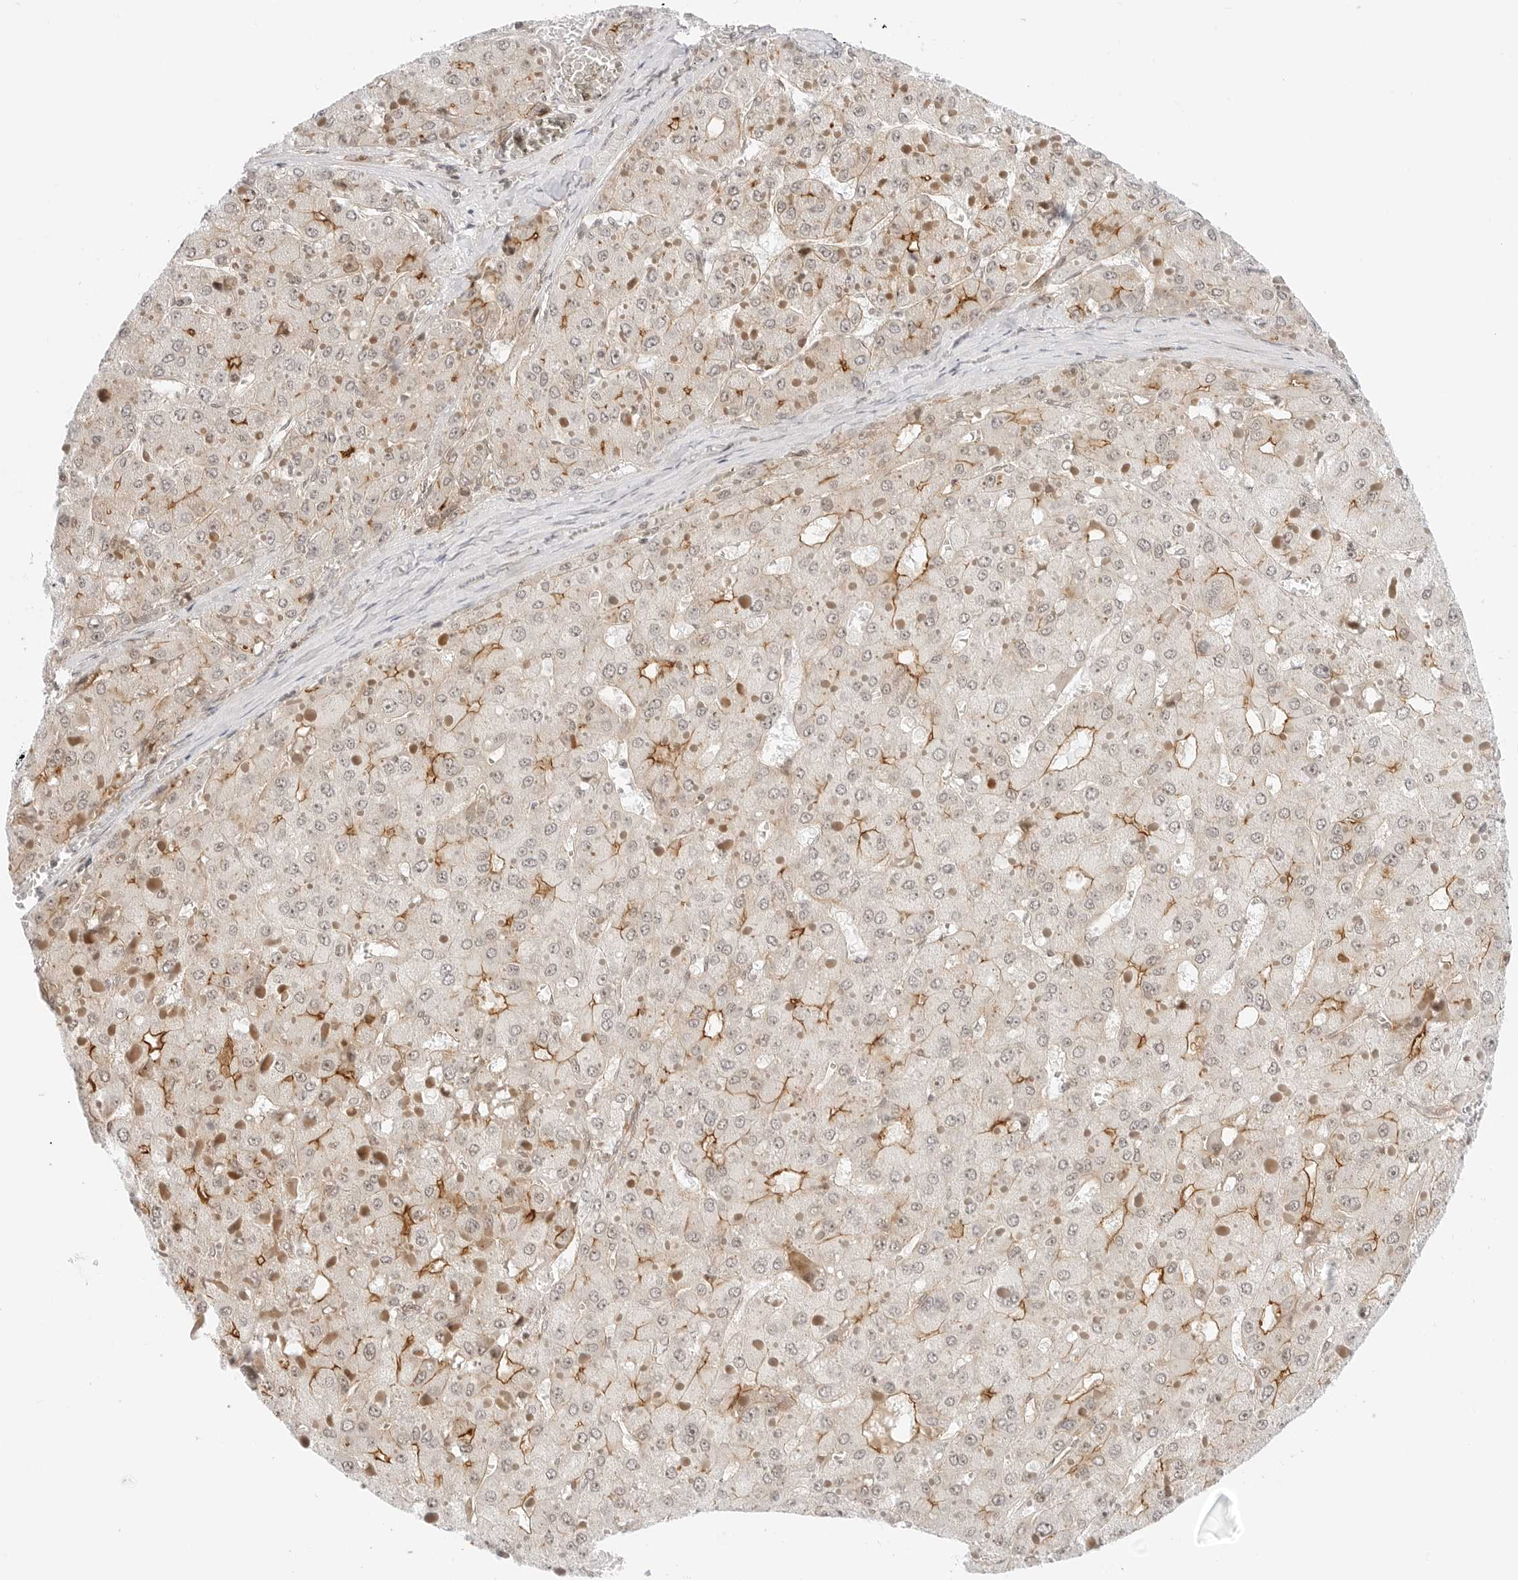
{"staining": {"intensity": "moderate", "quantity": "<25%", "location": "cytoplasmic/membranous"}, "tissue": "liver cancer", "cell_type": "Tumor cells", "image_type": "cancer", "snomed": [{"axis": "morphology", "description": "Carcinoma, Hepatocellular, NOS"}, {"axis": "topography", "description": "Liver"}], "caption": "Brown immunohistochemical staining in human liver hepatocellular carcinoma reveals moderate cytoplasmic/membranous staining in about <25% of tumor cells. (DAB IHC with brightfield microscopy, high magnification).", "gene": "ZNF613", "patient": {"sex": "female", "age": 73}}